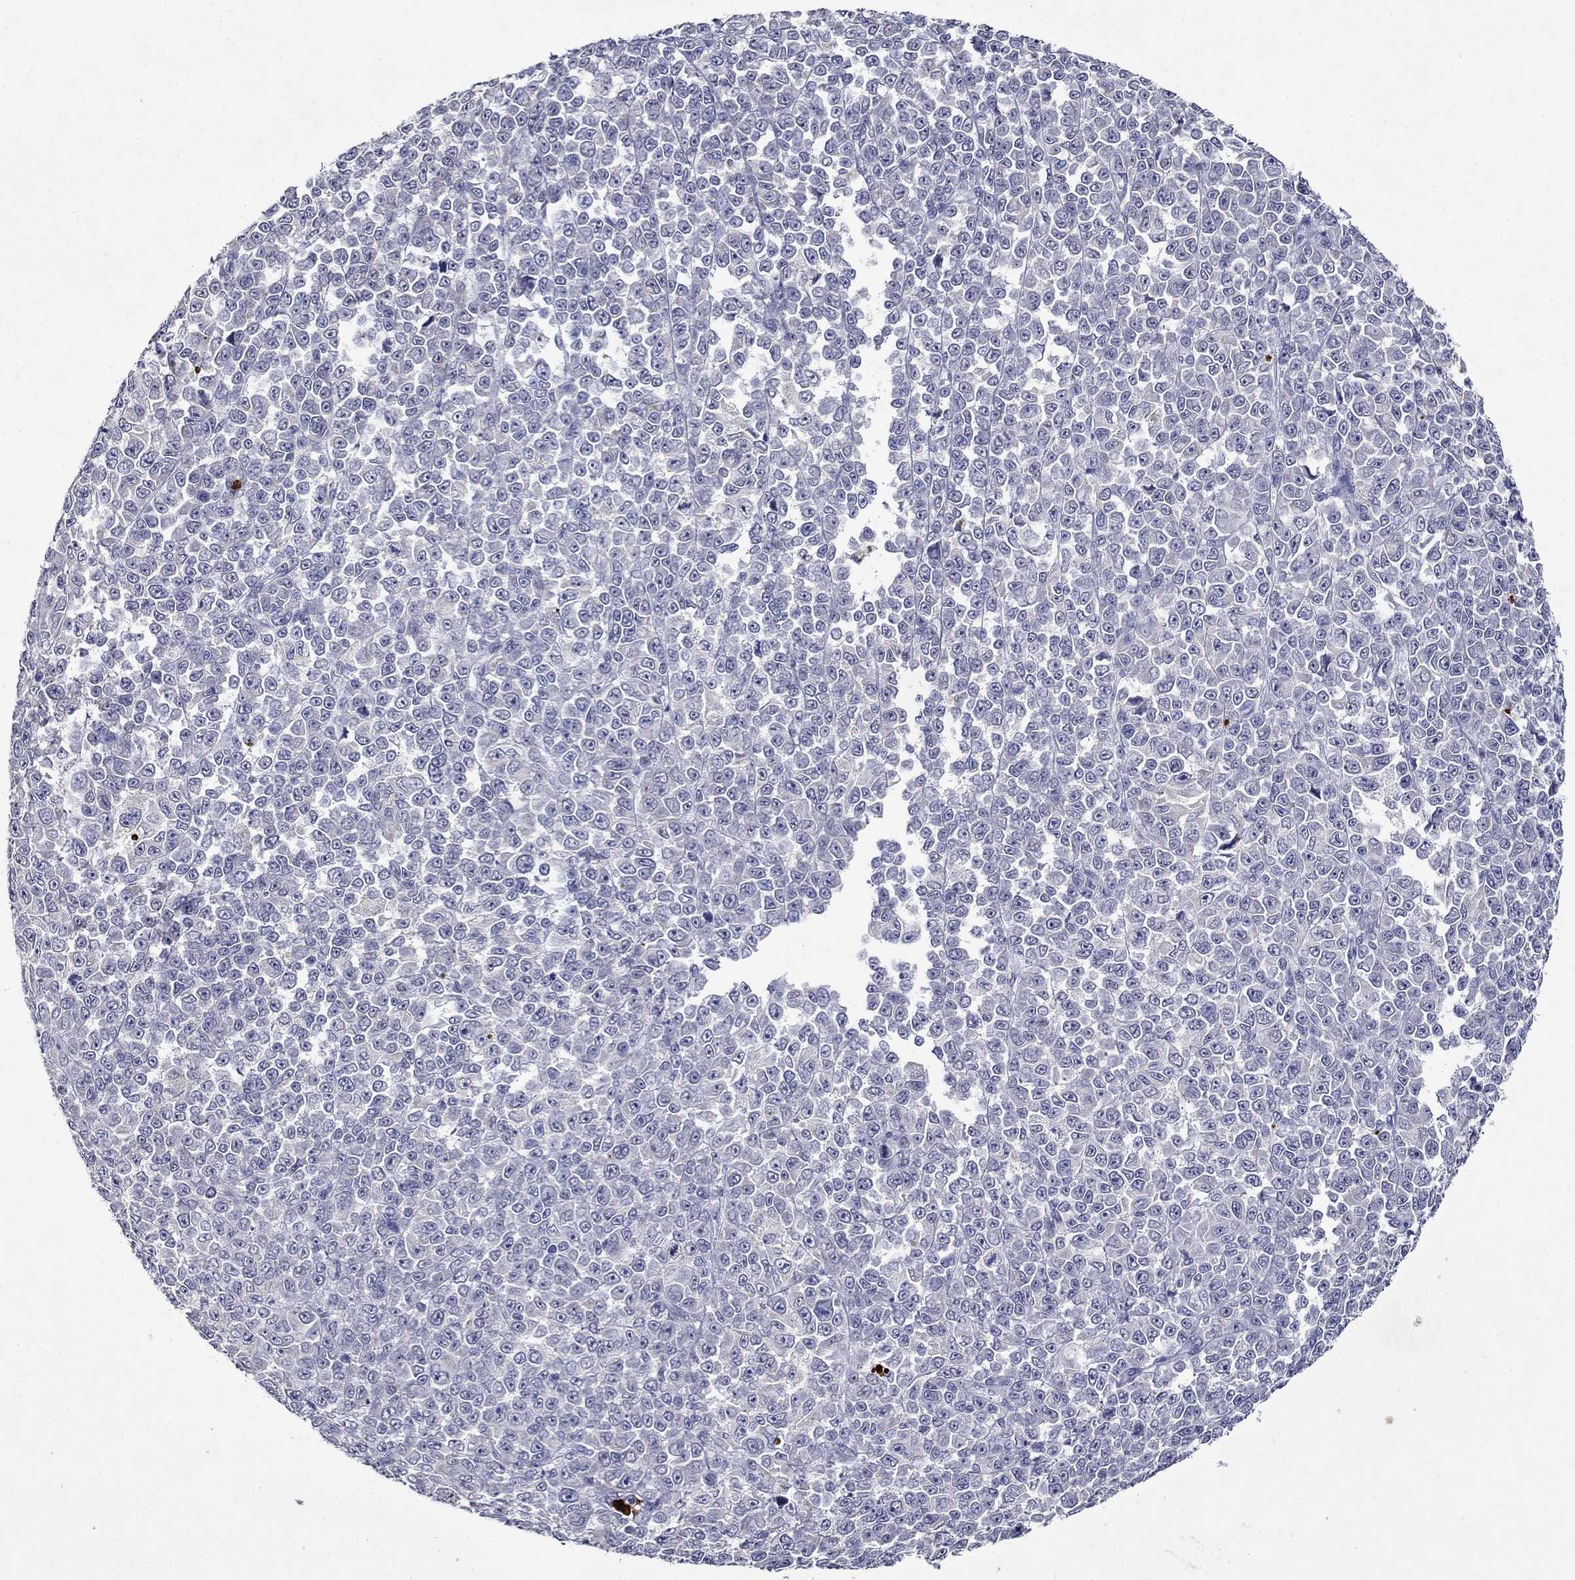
{"staining": {"intensity": "negative", "quantity": "none", "location": "none"}, "tissue": "melanoma", "cell_type": "Tumor cells", "image_type": "cancer", "snomed": [{"axis": "morphology", "description": "Malignant melanoma, NOS"}, {"axis": "topography", "description": "Skin"}], "caption": "High power microscopy image of an IHC photomicrograph of melanoma, revealing no significant positivity in tumor cells.", "gene": "IRF5", "patient": {"sex": "female", "age": 95}}